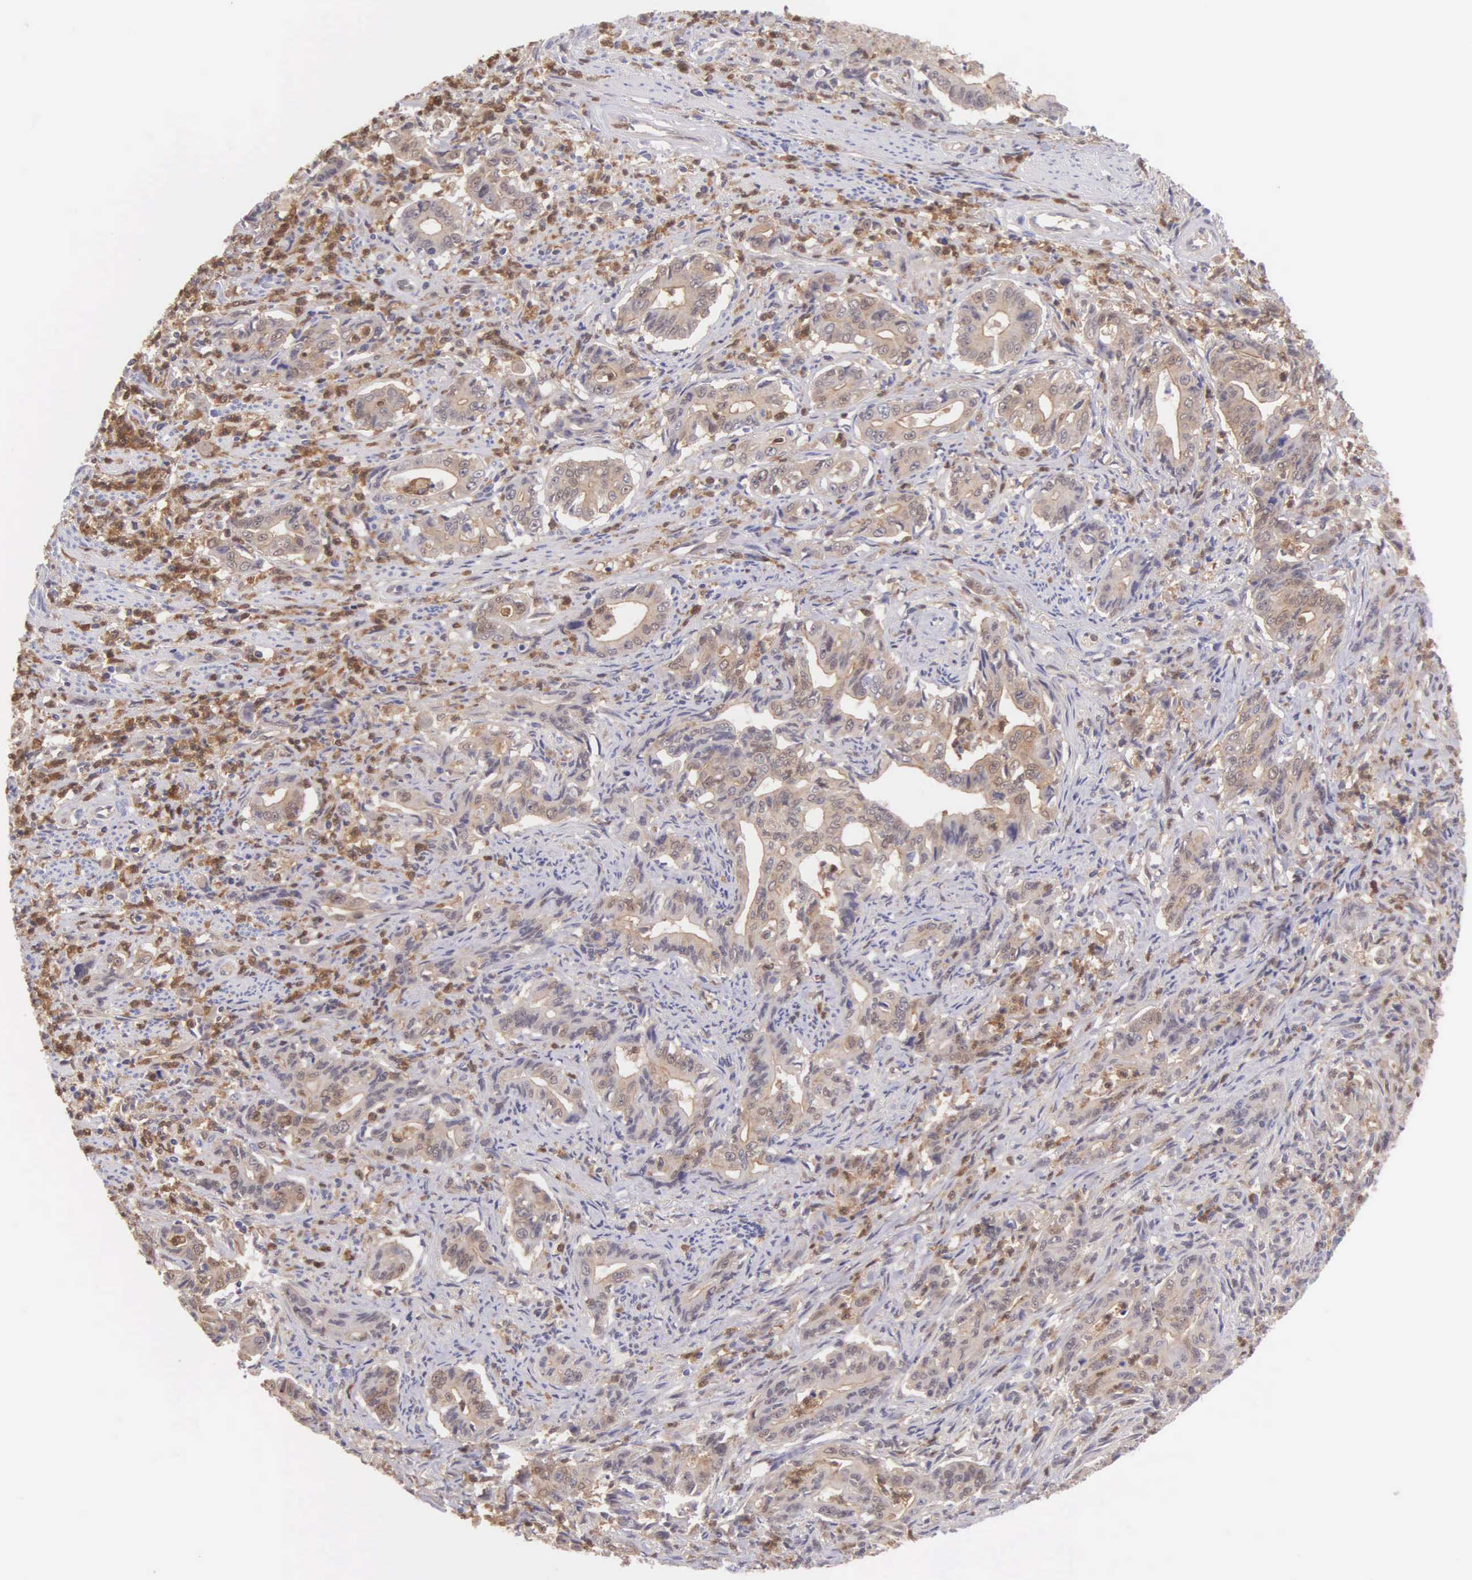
{"staining": {"intensity": "moderate", "quantity": ">75%", "location": "cytoplasmic/membranous"}, "tissue": "stomach cancer", "cell_type": "Tumor cells", "image_type": "cancer", "snomed": [{"axis": "morphology", "description": "Adenocarcinoma, NOS"}, {"axis": "topography", "description": "Stomach"}], "caption": "Protein positivity by immunohistochemistry (IHC) demonstrates moderate cytoplasmic/membranous positivity in approximately >75% of tumor cells in adenocarcinoma (stomach).", "gene": "BID", "patient": {"sex": "female", "age": 76}}